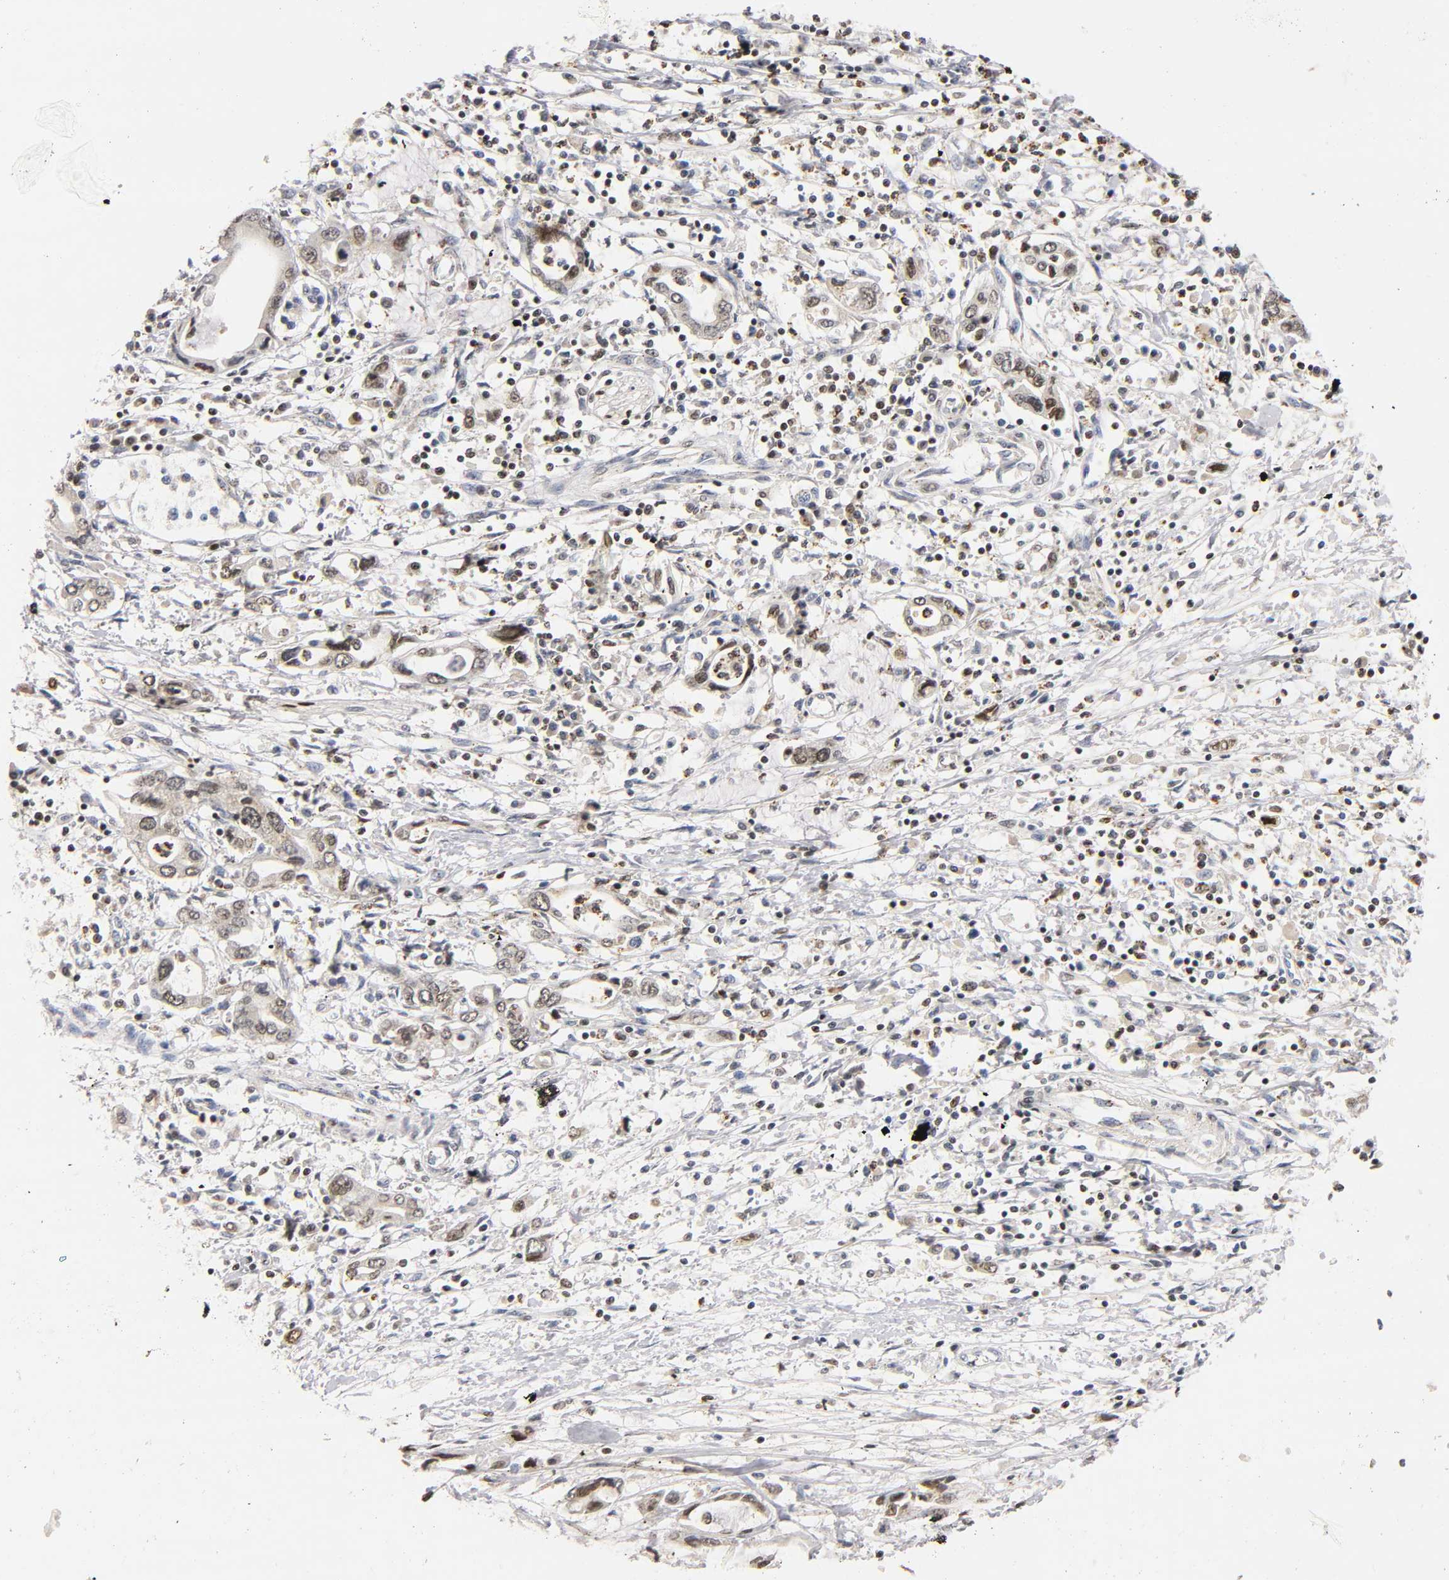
{"staining": {"intensity": "moderate", "quantity": "25%-75%", "location": "nuclear"}, "tissue": "pancreatic cancer", "cell_type": "Tumor cells", "image_type": "cancer", "snomed": [{"axis": "morphology", "description": "Adenocarcinoma, NOS"}, {"axis": "topography", "description": "Pancreas"}], "caption": "IHC of adenocarcinoma (pancreatic) exhibits medium levels of moderate nuclear staining in approximately 25%-75% of tumor cells. (DAB (3,3'-diaminobenzidine) IHC with brightfield microscopy, high magnification).", "gene": "RUNX1", "patient": {"sex": "female", "age": 57}}